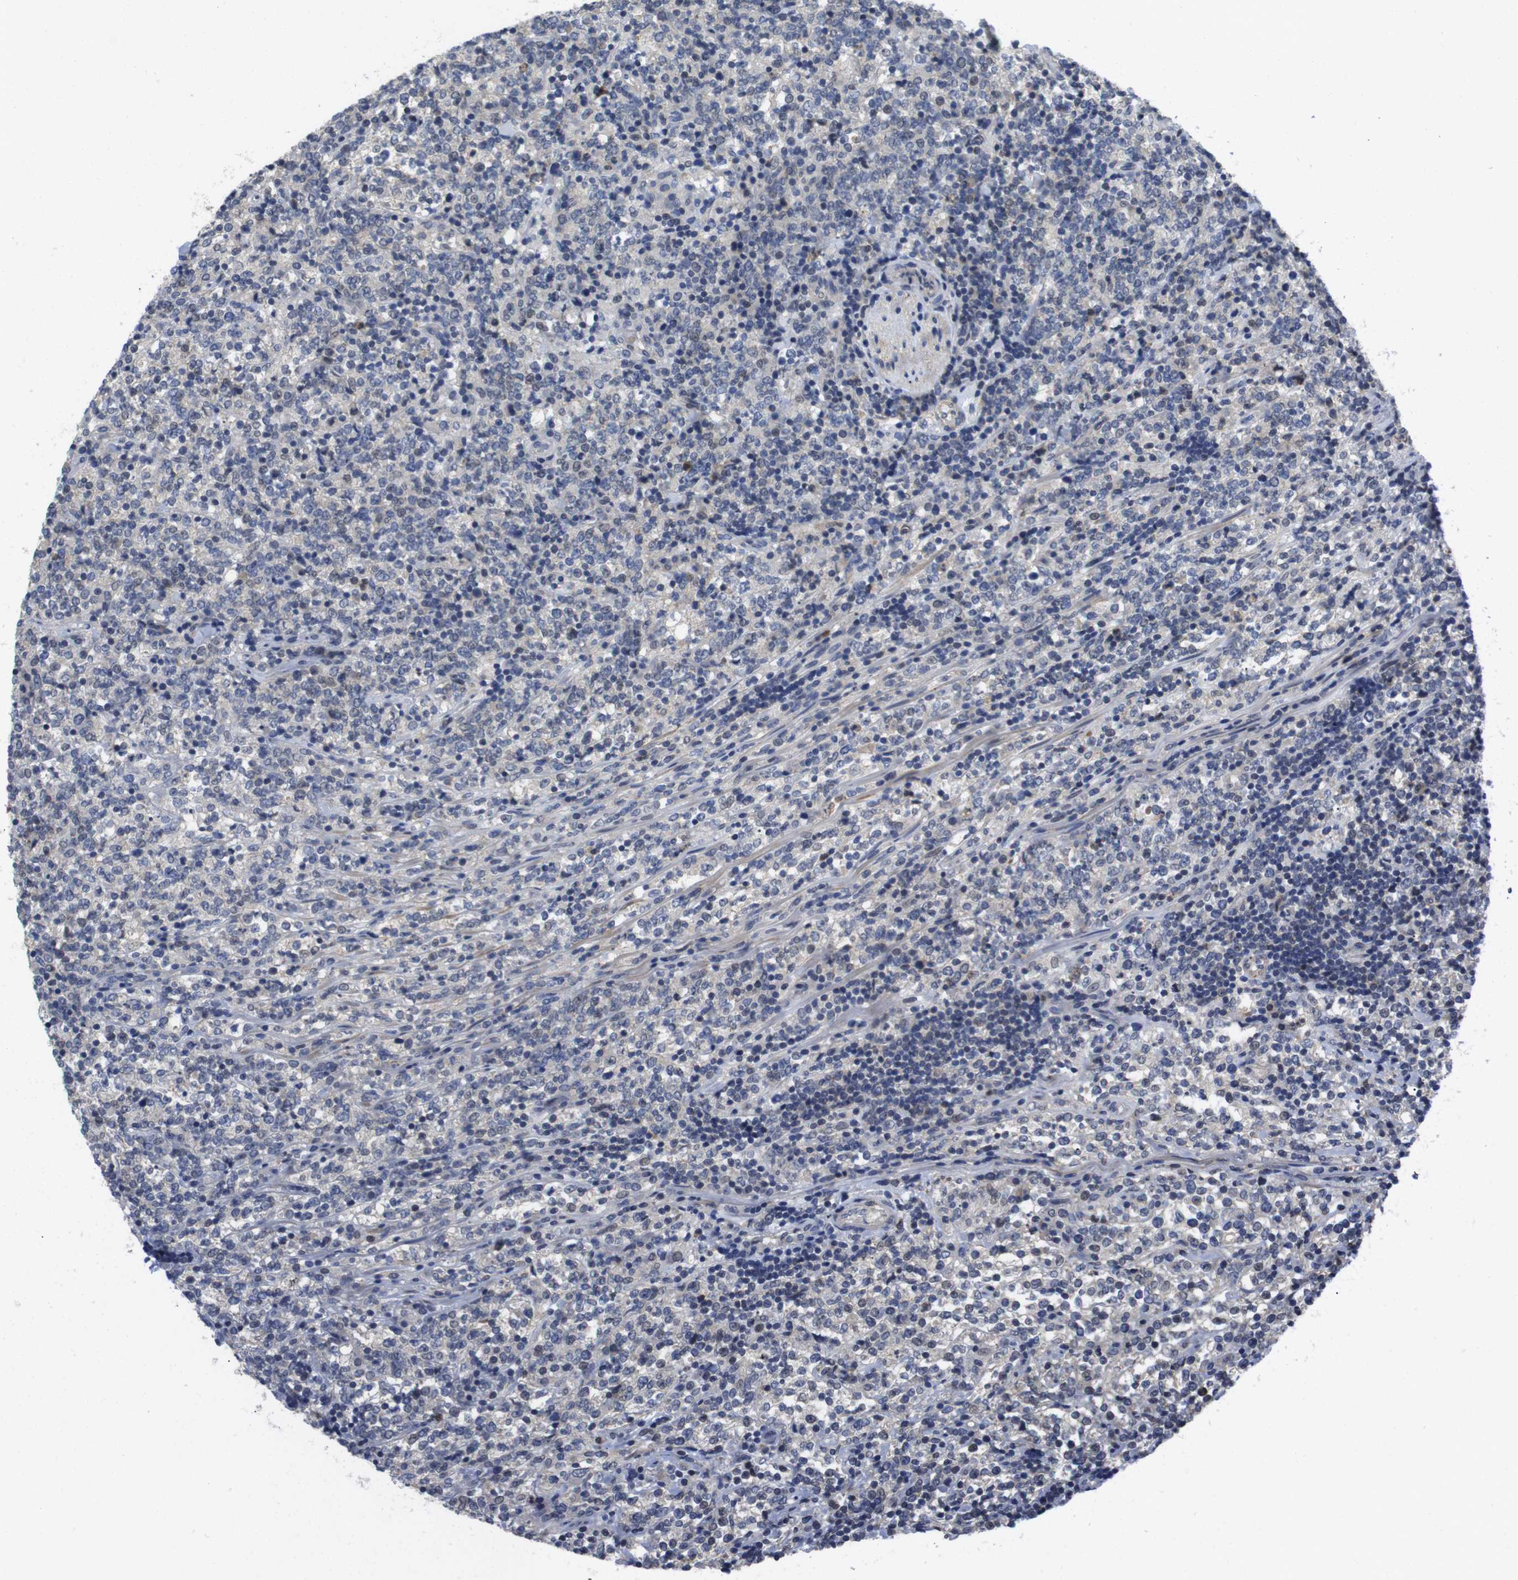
{"staining": {"intensity": "weak", "quantity": "<25%", "location": "nuclear"}, "tissue": "lymphoma", "cell_type": "Tumor cells", "image_type": "cancer", "snomed": [{"axis": "morphology", "description": "Malignant lymphoma, non-Hodgkin's type, High grade"}, {"axis": "topography", "description": "Soft tissue"}], "caption": "The immunohistochemistry image has no significant positivity in tumor cells of malignant lymphoma, non-Hodgkin's type (high-grade) tissue.", "gene": "FNTA", "patient": {"sex": "male", "age": 18}}